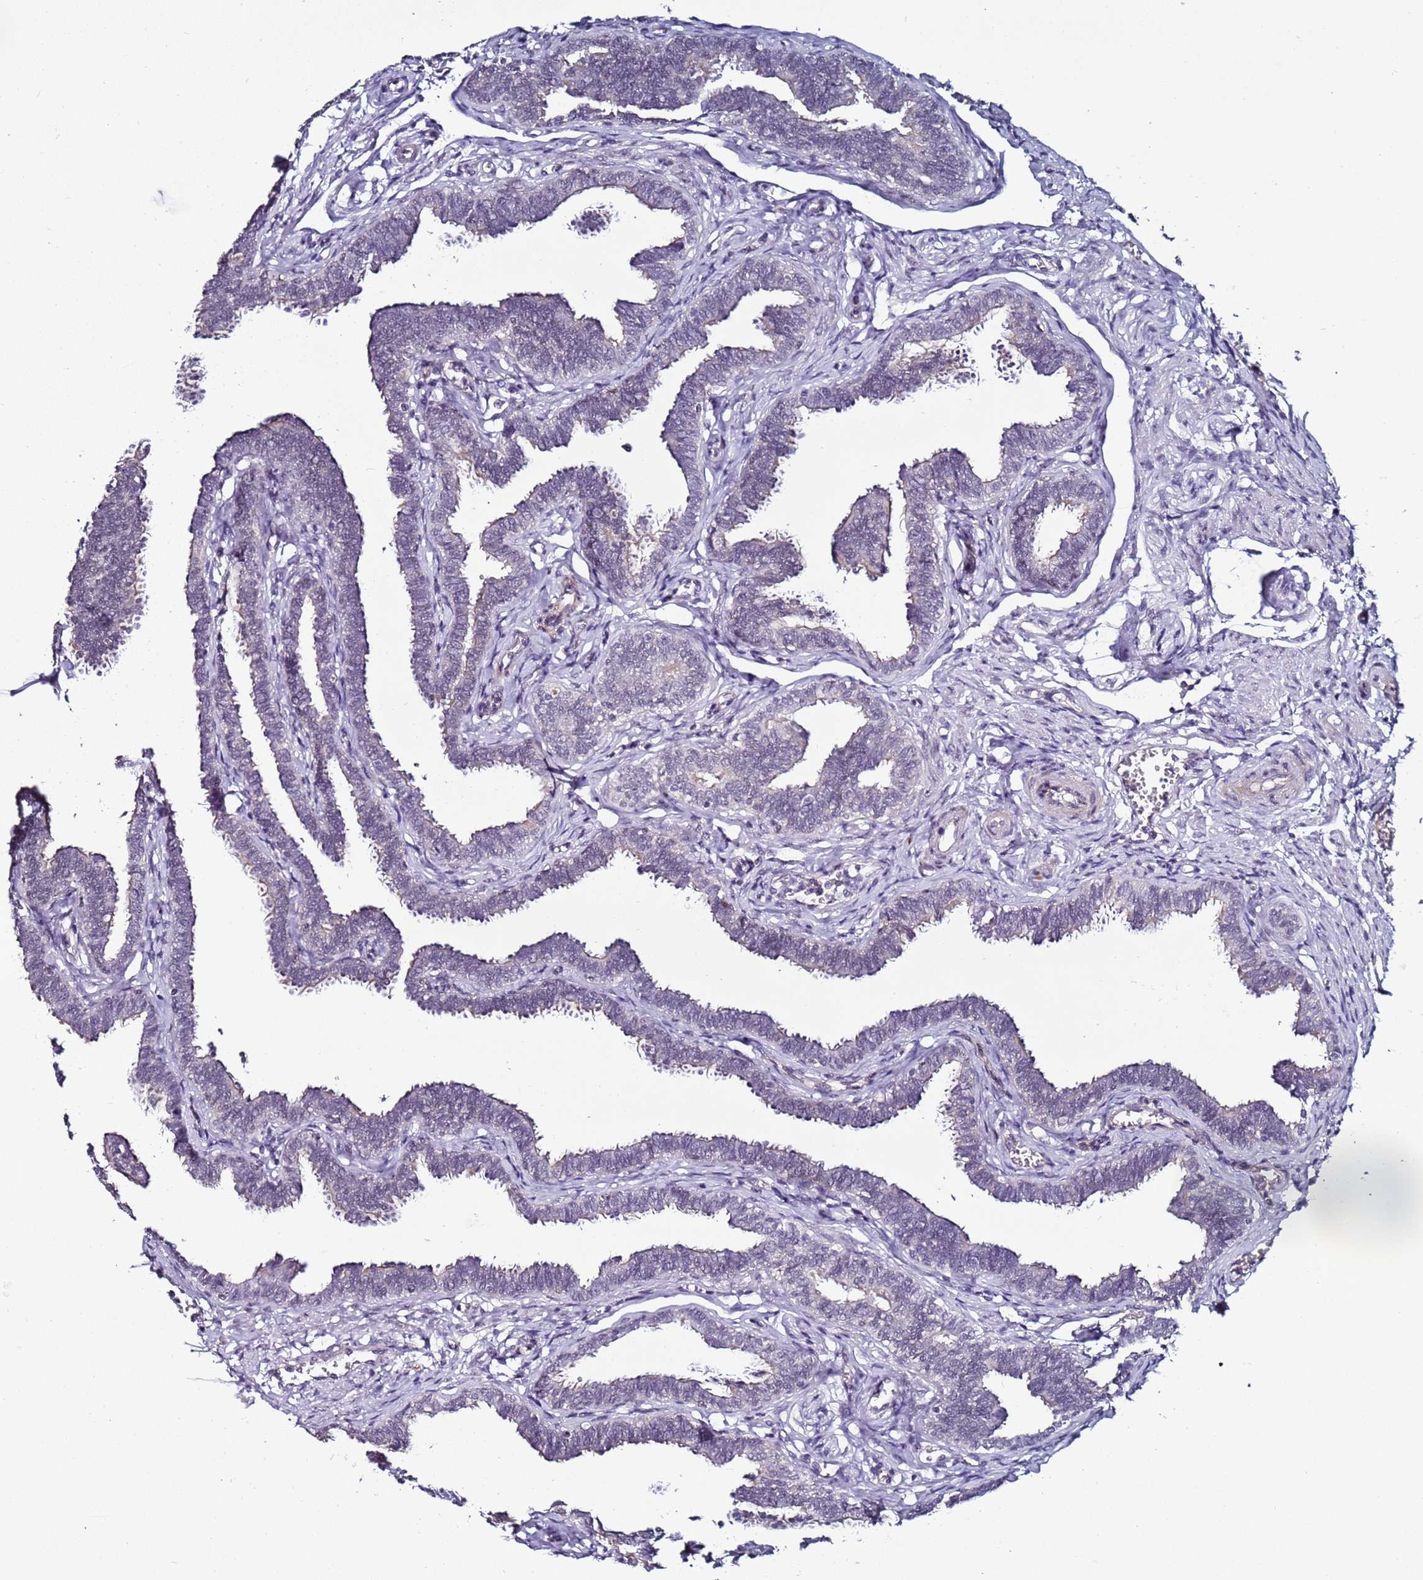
{"staining": {"intensity": "negative", "quantity": "none", "location": "none"}, "tissue": "fallopian tube", "cell_type": "Glandular cells", "image_type": "normal", "snomed": [{"axis": "morphology", "description": "Normal tissue, NOS"}, {"axis": "topography", "description": "Fallopian tube"}, {"axis": "topography", "description": "Ovary"}], "caption": "Human fallopian tube stained for a protein using immunohistochemistry demonstrates no positivity in glandular cells.", "gene": "PSMA7", "patient": {"sex": "female", "age": 23}}